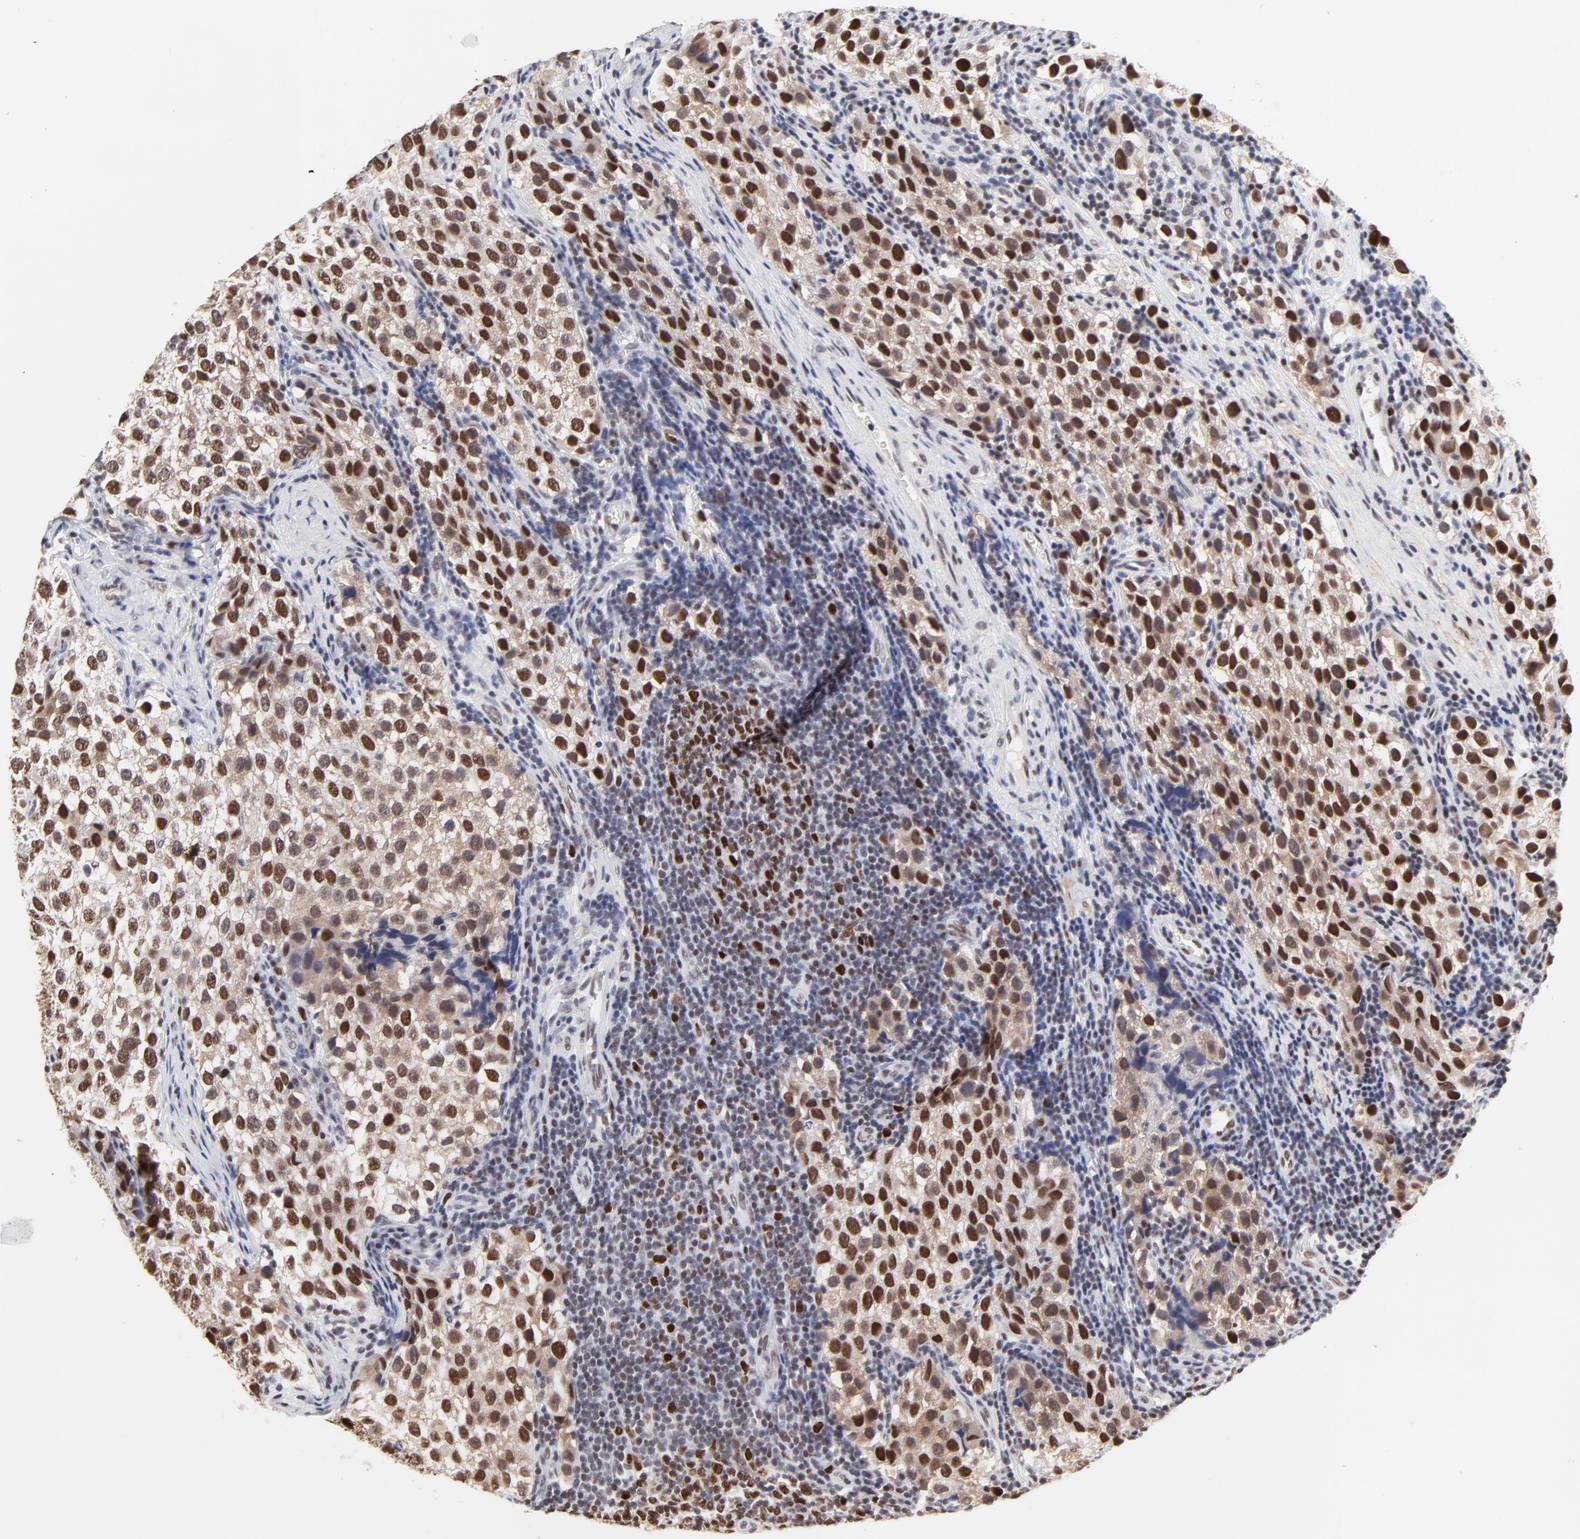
{"staining": {"intensity": "strong", "quantity": ">75%", "location": "nuclear"}, "tissue": "testis cancer", "cell_type": "Tumor cells", "image_type": "cancer", "snomed": [{"axis": "morphology", "description": "Seminoma, NOS"}, {"axis": "topography", "description": "Testis"}], "caption": "Brown immunohistochemical staining in testis cancer shows strong nuclear staining in about >75% of tumor cells. (DAB (3,3'-diaminobenzidine) = brown stain, brightfield microscopy at high magnification).", "gene": "OGFOD1", "patient": {"sex": "male", "age": 39}}